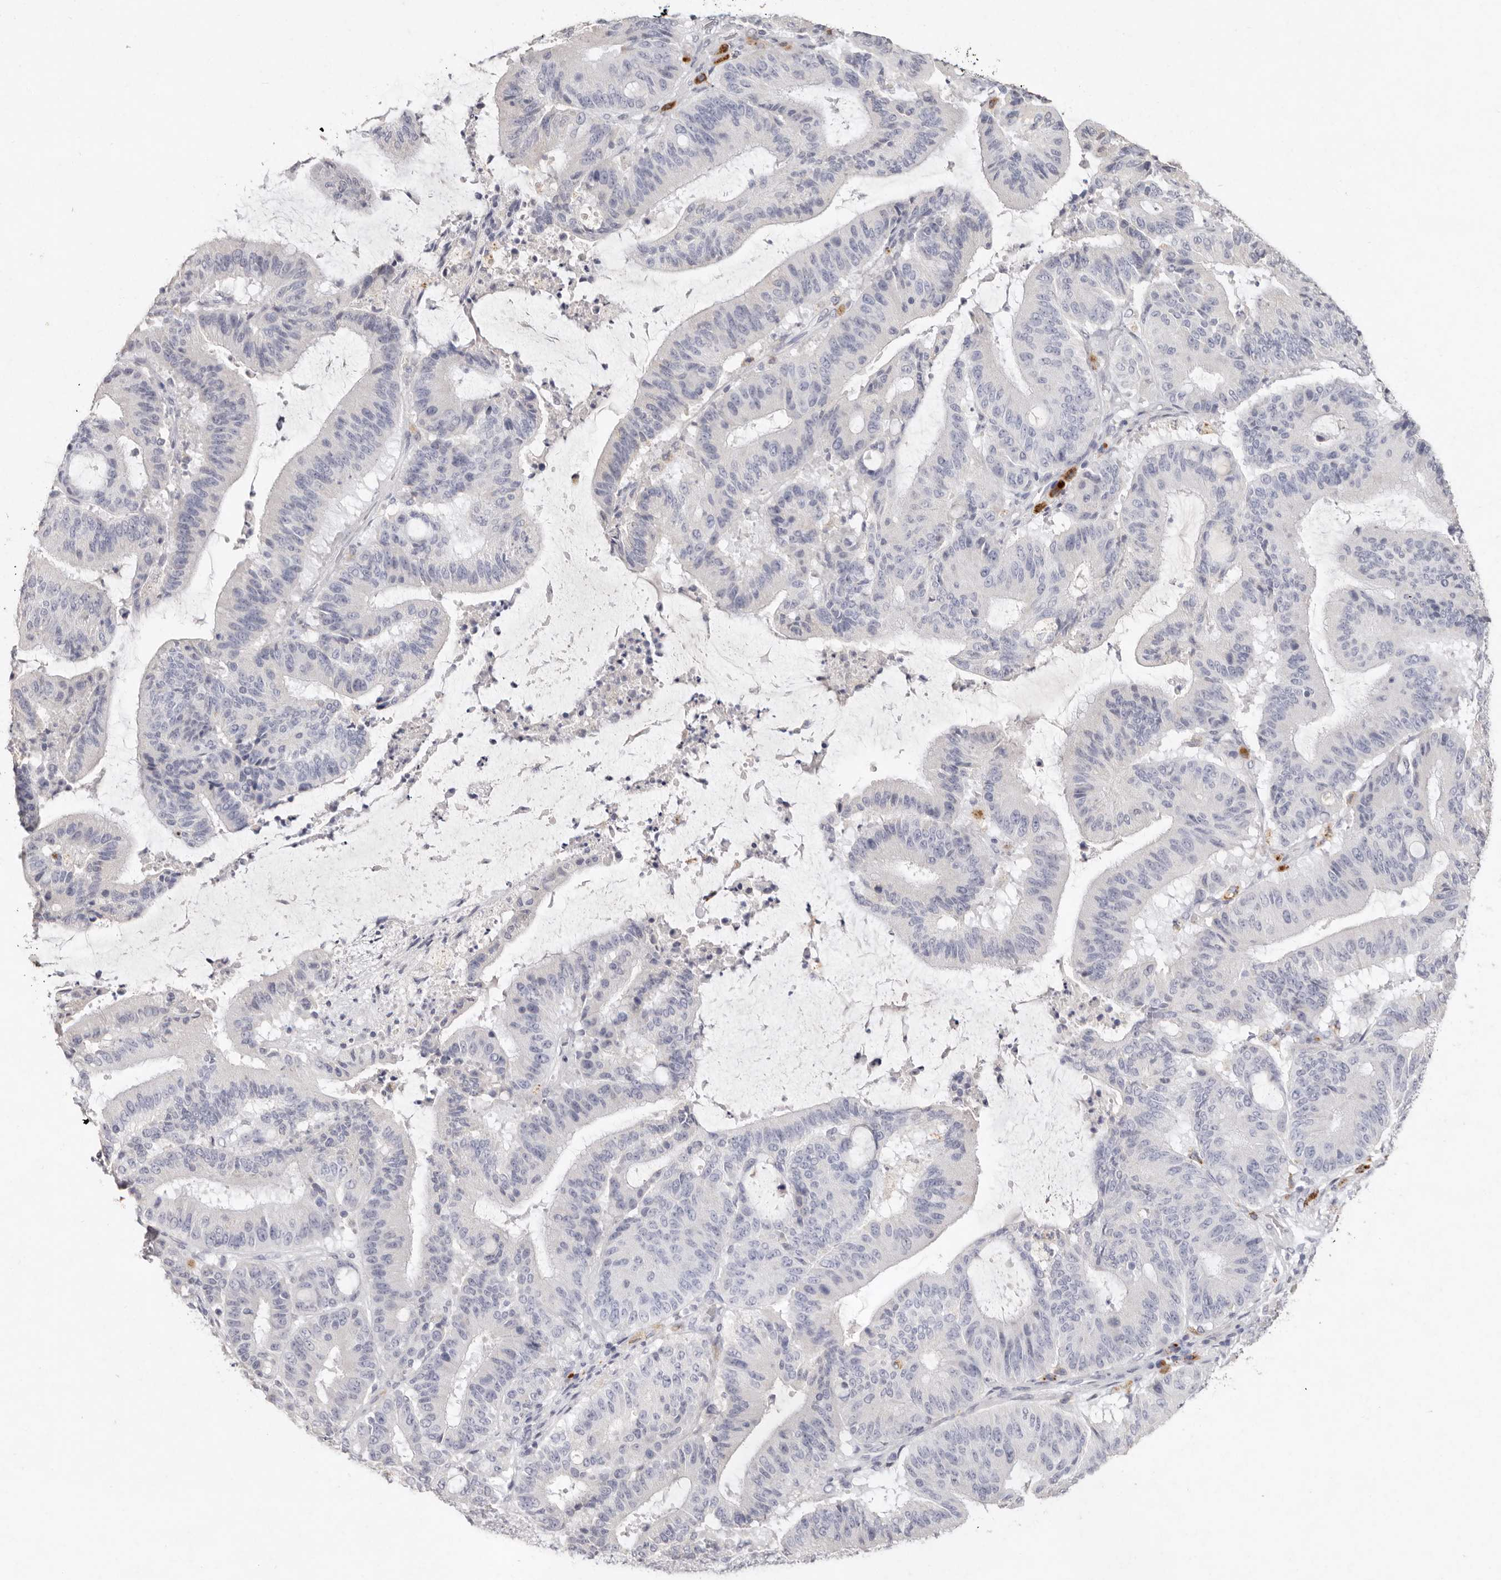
{"staining": {"intensity": "negative", "quantity": "none", "location": "none"}, "tissue": "liver cancer", "cell_type": "Tumor cells", "image_type": "cancer", "snomed": [{"axis": "morphology", "description": "Normal tissue, NOS"}, {"axis": "morphology", "description": "Cholangiocarcinoma"}, {"axis": "topography", "description": "Liver"}, {"axis": "topography", "description": "Peripheral nerve tissue"}], "caption": "Tumor cells are negative for brown protein staining in liver cancer. The staining was performed using DAB (3,3'-diaminobenzidine) to visualize the protein expression in brown, while the nuclei were stained in blue with hematoxylin (Magnification: 20x).", "gene": "FAM185A", "patient": {"sex": "female", "age": 73}}